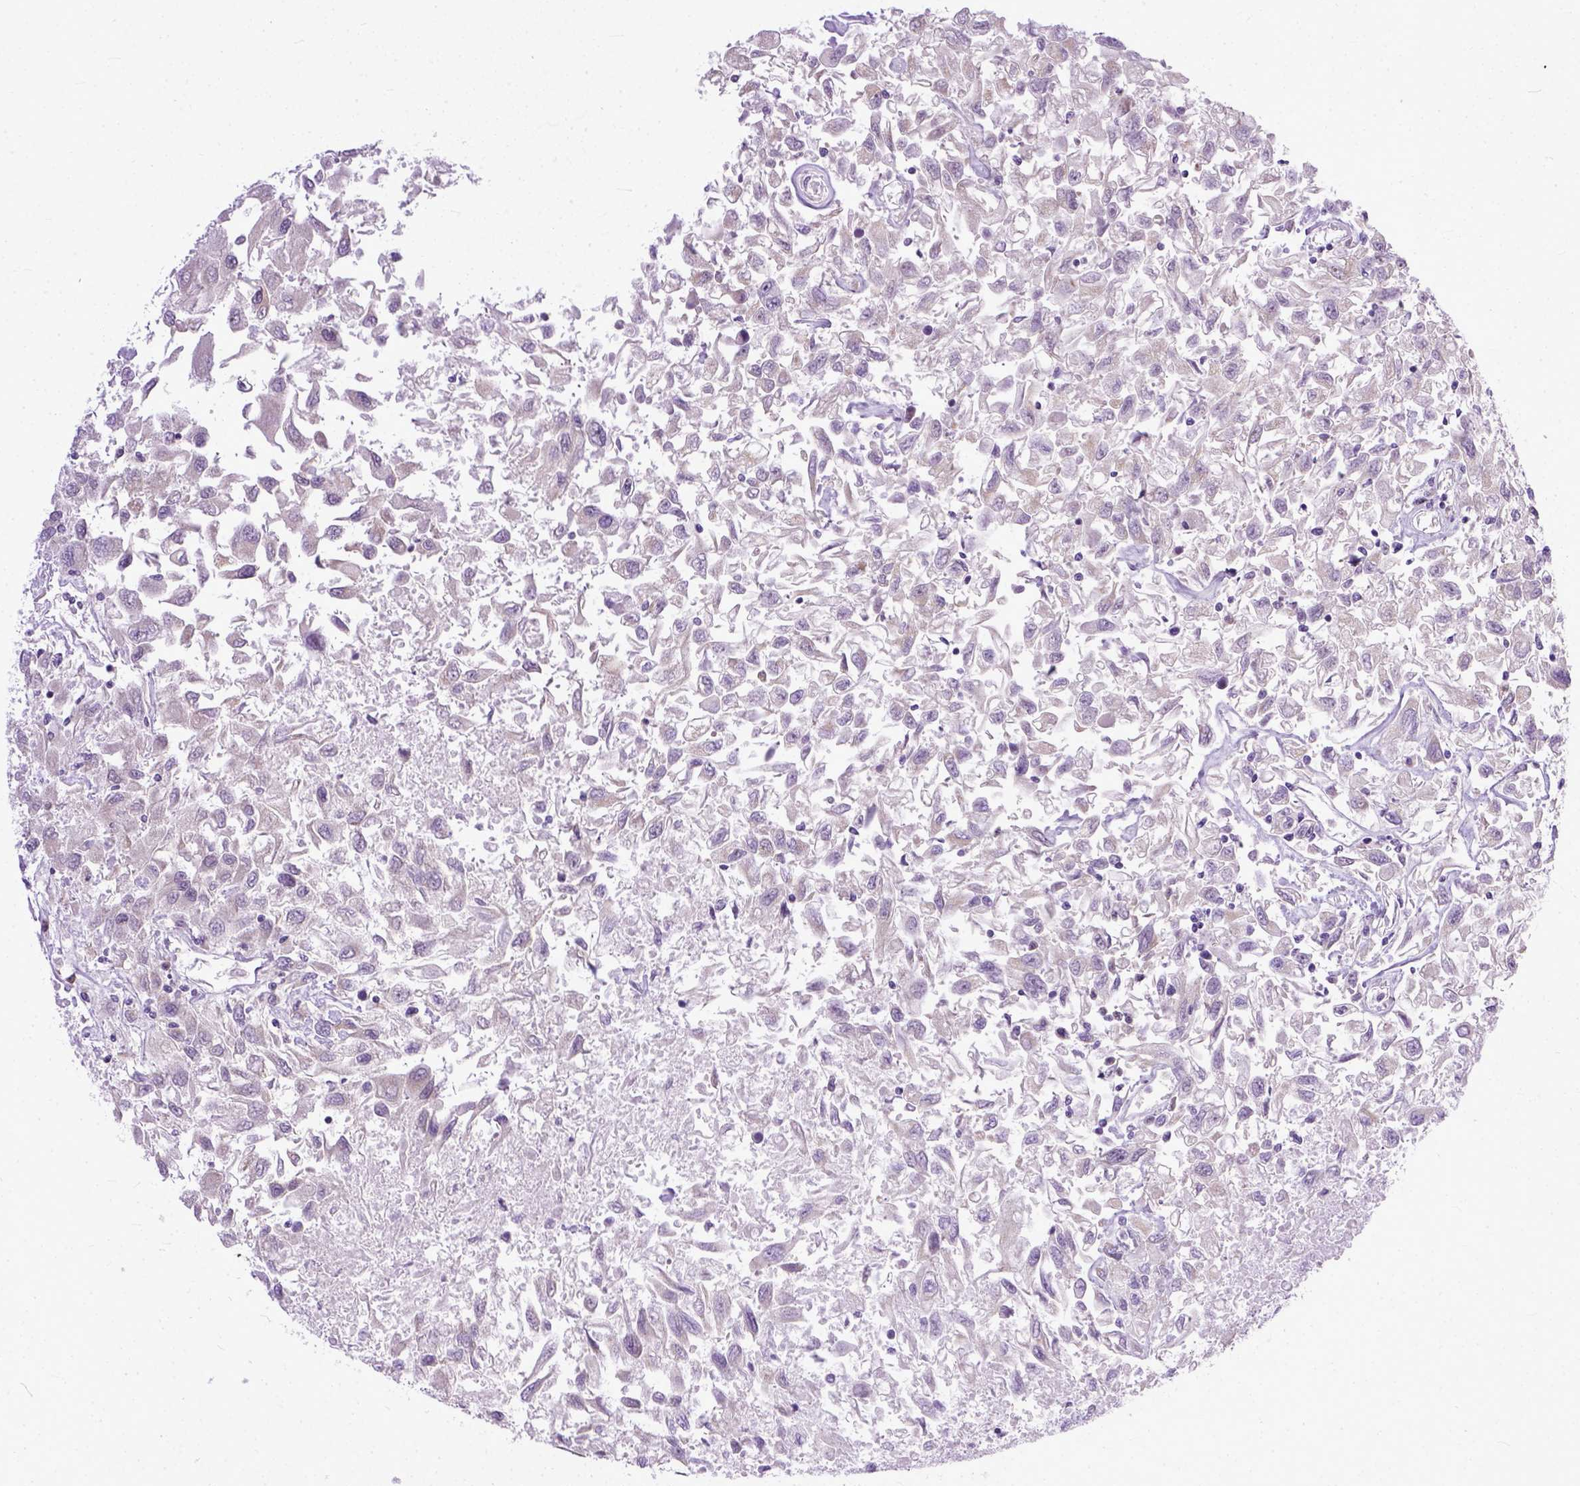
{"staining": {"intensity": "negative", "quantity": "none", "location": "none"}, "tissue": "renal cancer", "cell_type": "Tumor cells", "image_type": "cancer", "snomed": [{"axis": "morphology", "description": "Adenocarcinoma, NOS"}, {"axis": "topography", "description": "Kidney"}], "caption": "The histopathology image exhibits no staining of tumor cells in renal cancer. The staining was performed using DAB to visualize the protein expression in brown, while the nuclei were stained in blue with hematoxylin (Magnification: 20x).", "gene": "TCEAL7", "patient": {"sex": "female", "age": 76}}